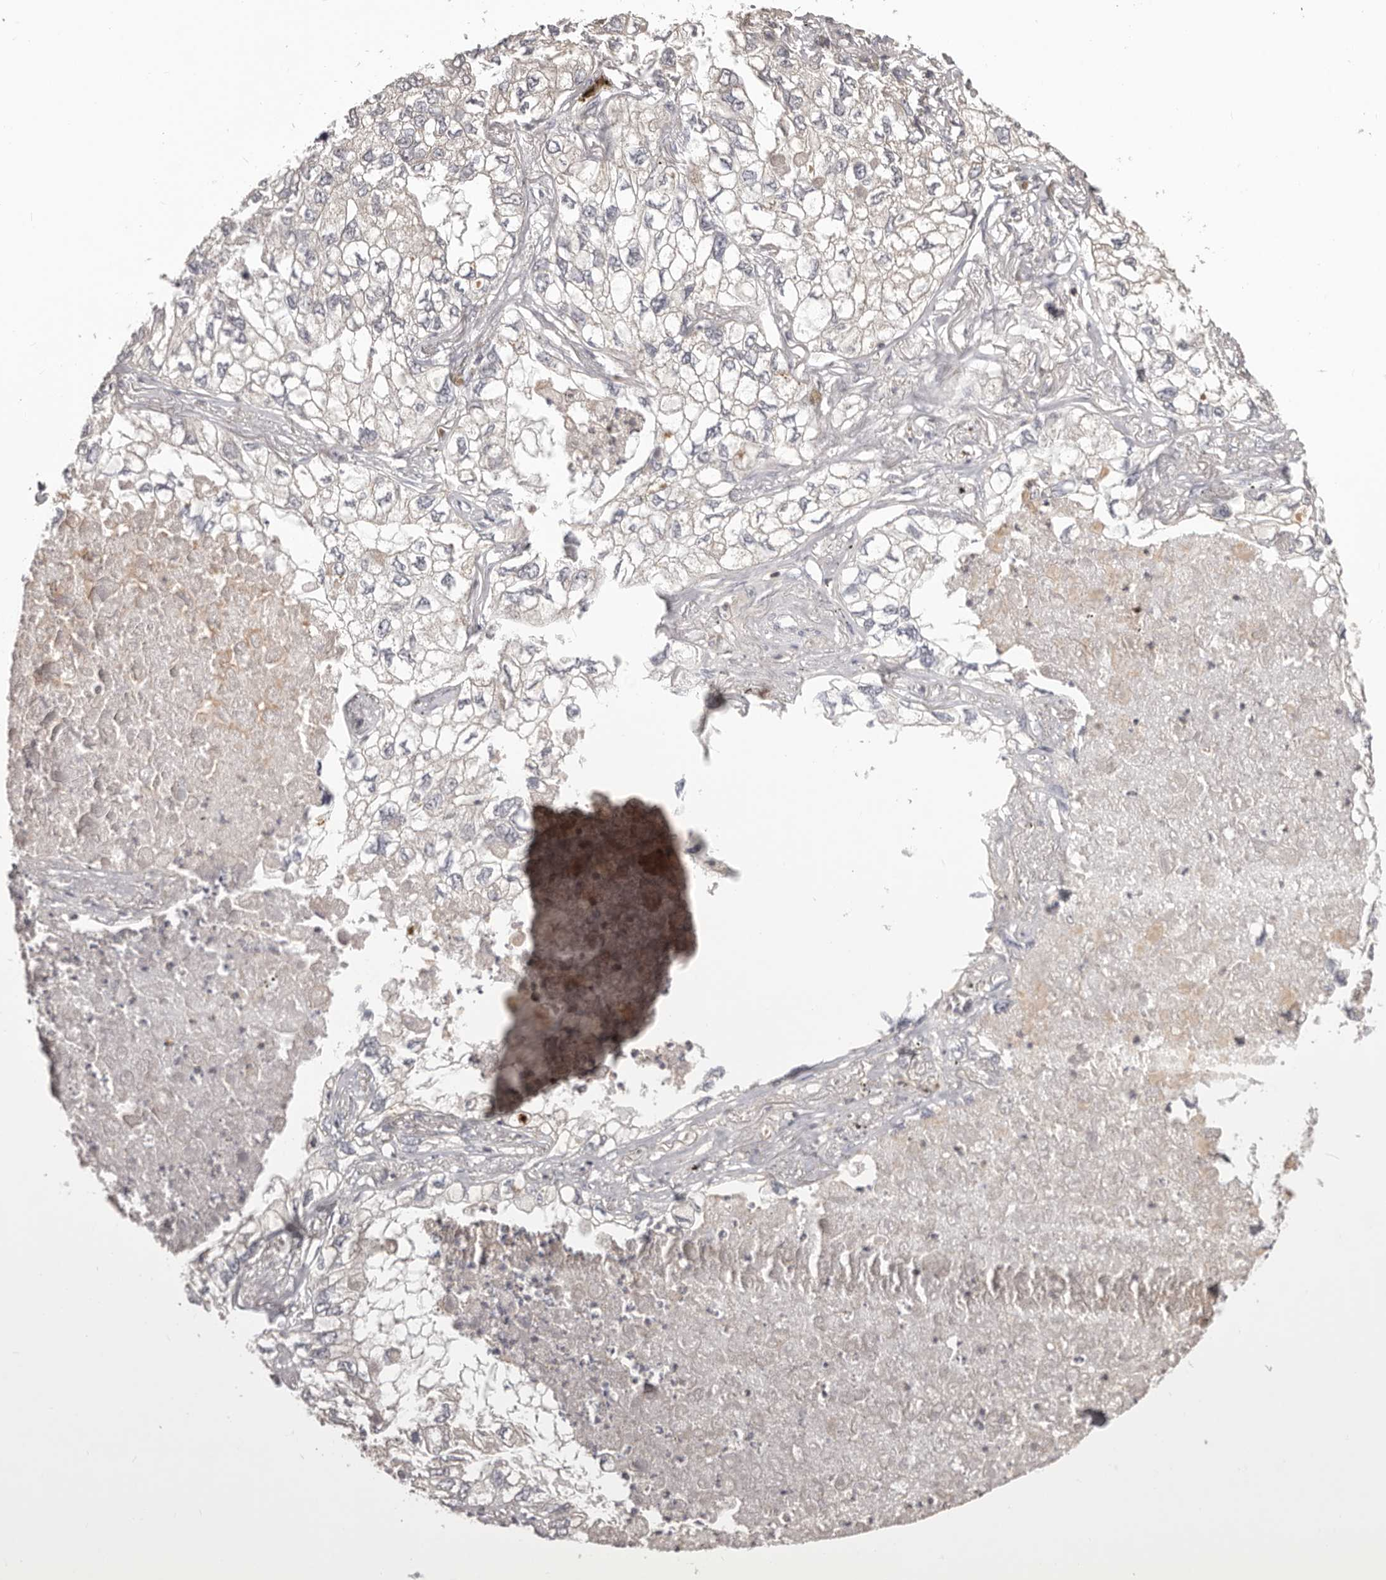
{"staining": {"intensity": "negative", "quantity": "none", "location": "none"}, "tissue": "lung cancer", "cell_type": "Tumor cells", "image_type": "cancer", "snomed": [{"axis": "morphology", "description": "Adenocarcinoma, NOS"}, {"axis": "topography", "description": "Lung"}], "caption": "An image of human adenocarcinoma (lung) is negative for staining in tumor cells.", "gene": "HRH1", "patient": {"sex": "male", "age": 65}}